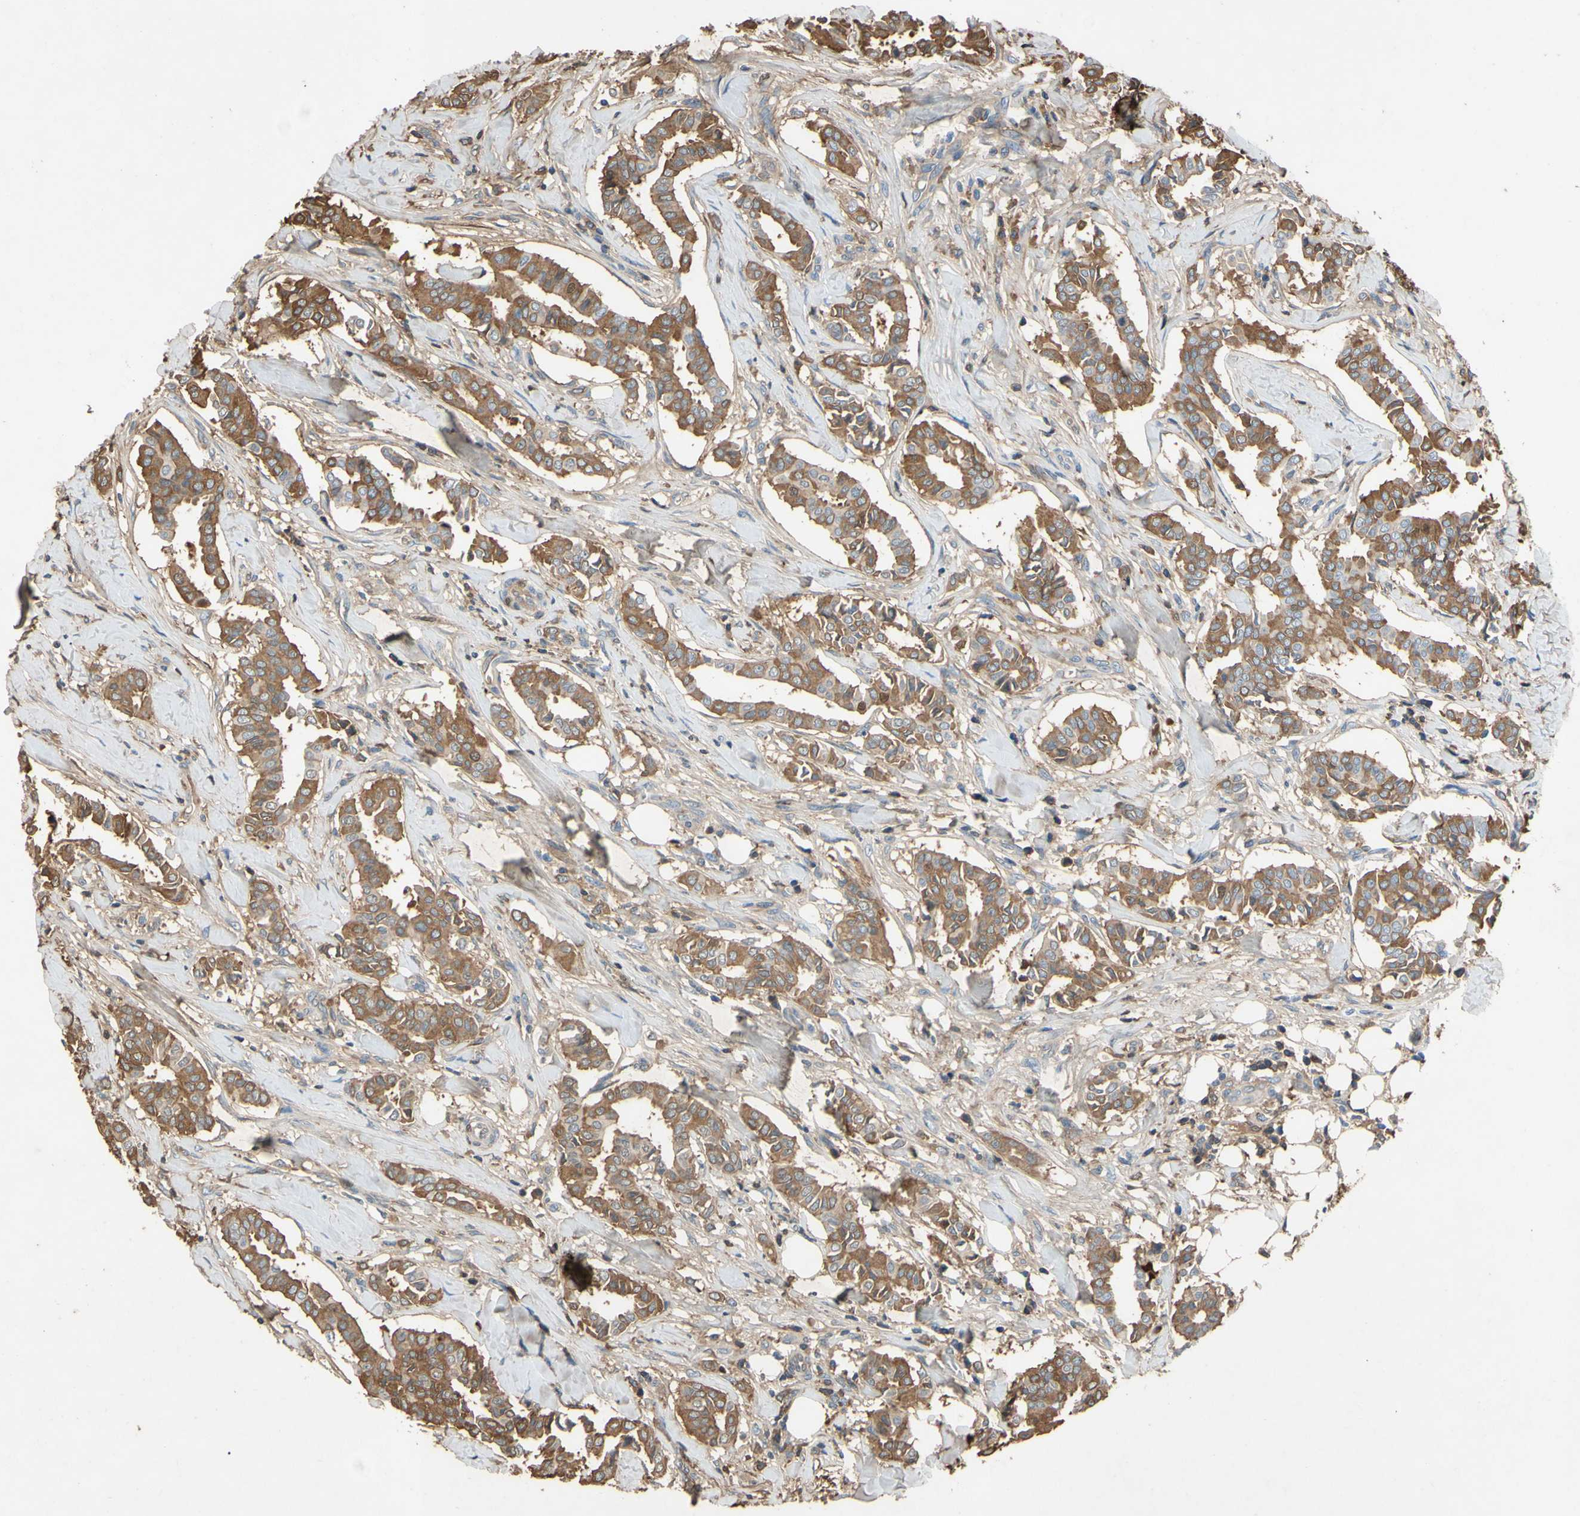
{"staining": {"intensity": "moderate", "quantity": "25%-75%", "location": "cytoplasmic/membranous"}, "tissue": "head and neck cancer", "cell_type": "Tumor cells", "image_type": "cancer", "snomed": [{"axis": "morphology", "description": "Adenocarcinoma, NOS"}, {"axis": "topography", "description": "Salivary gland"}, {"axis": "topography", "description": "Head-Neck"}], "caption": "High-power microscopy captured an immunohistochemistry (IHC) micrograph of head and neck cancer (adenocarcinoma), revealing moderate cytoplasmic/membranous staining in about 25%-75% of tumor cells.", "gene": "TIMP2", "patient": {"sex": "female", "age": 59}}